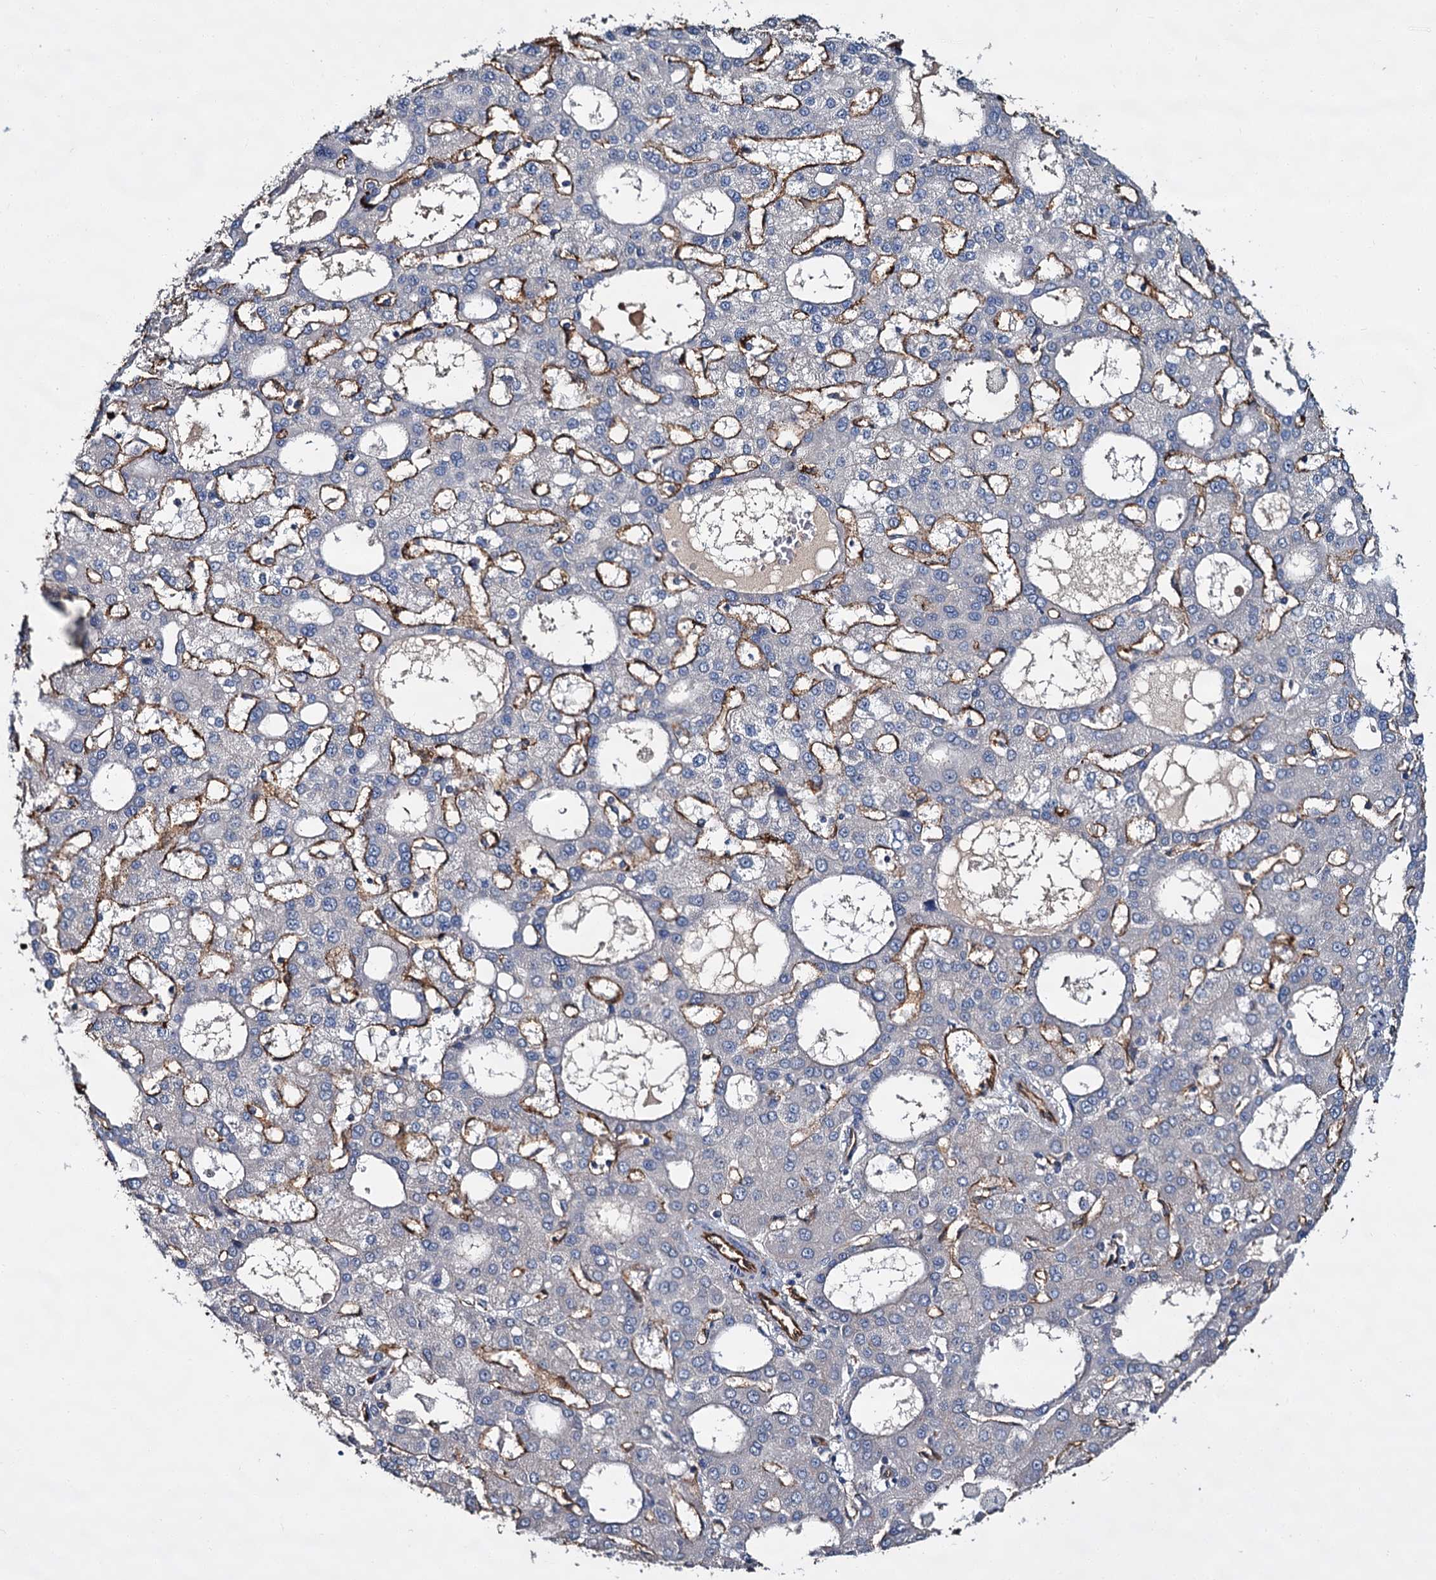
{"staining": {"intensity": "negative", "quantity": "none", "location": "none"}, "tissue": "liver cancer", "cell_type": "Tumor cells", "image_type": "cancer", "snomed": [{"axis": "morphology", "description": "Carcinoma, Hepatocellular, NOS"}, {"axis": "topography", "description": "Liver"}], "caption": "IHC micrograph of liver cancer (hepatocellular carcinoma) stained for a protein (brown), which shows no expression in tumor cells.", "gene": "CACNA1C", "patient": {"sex": "male", "age": 47}}